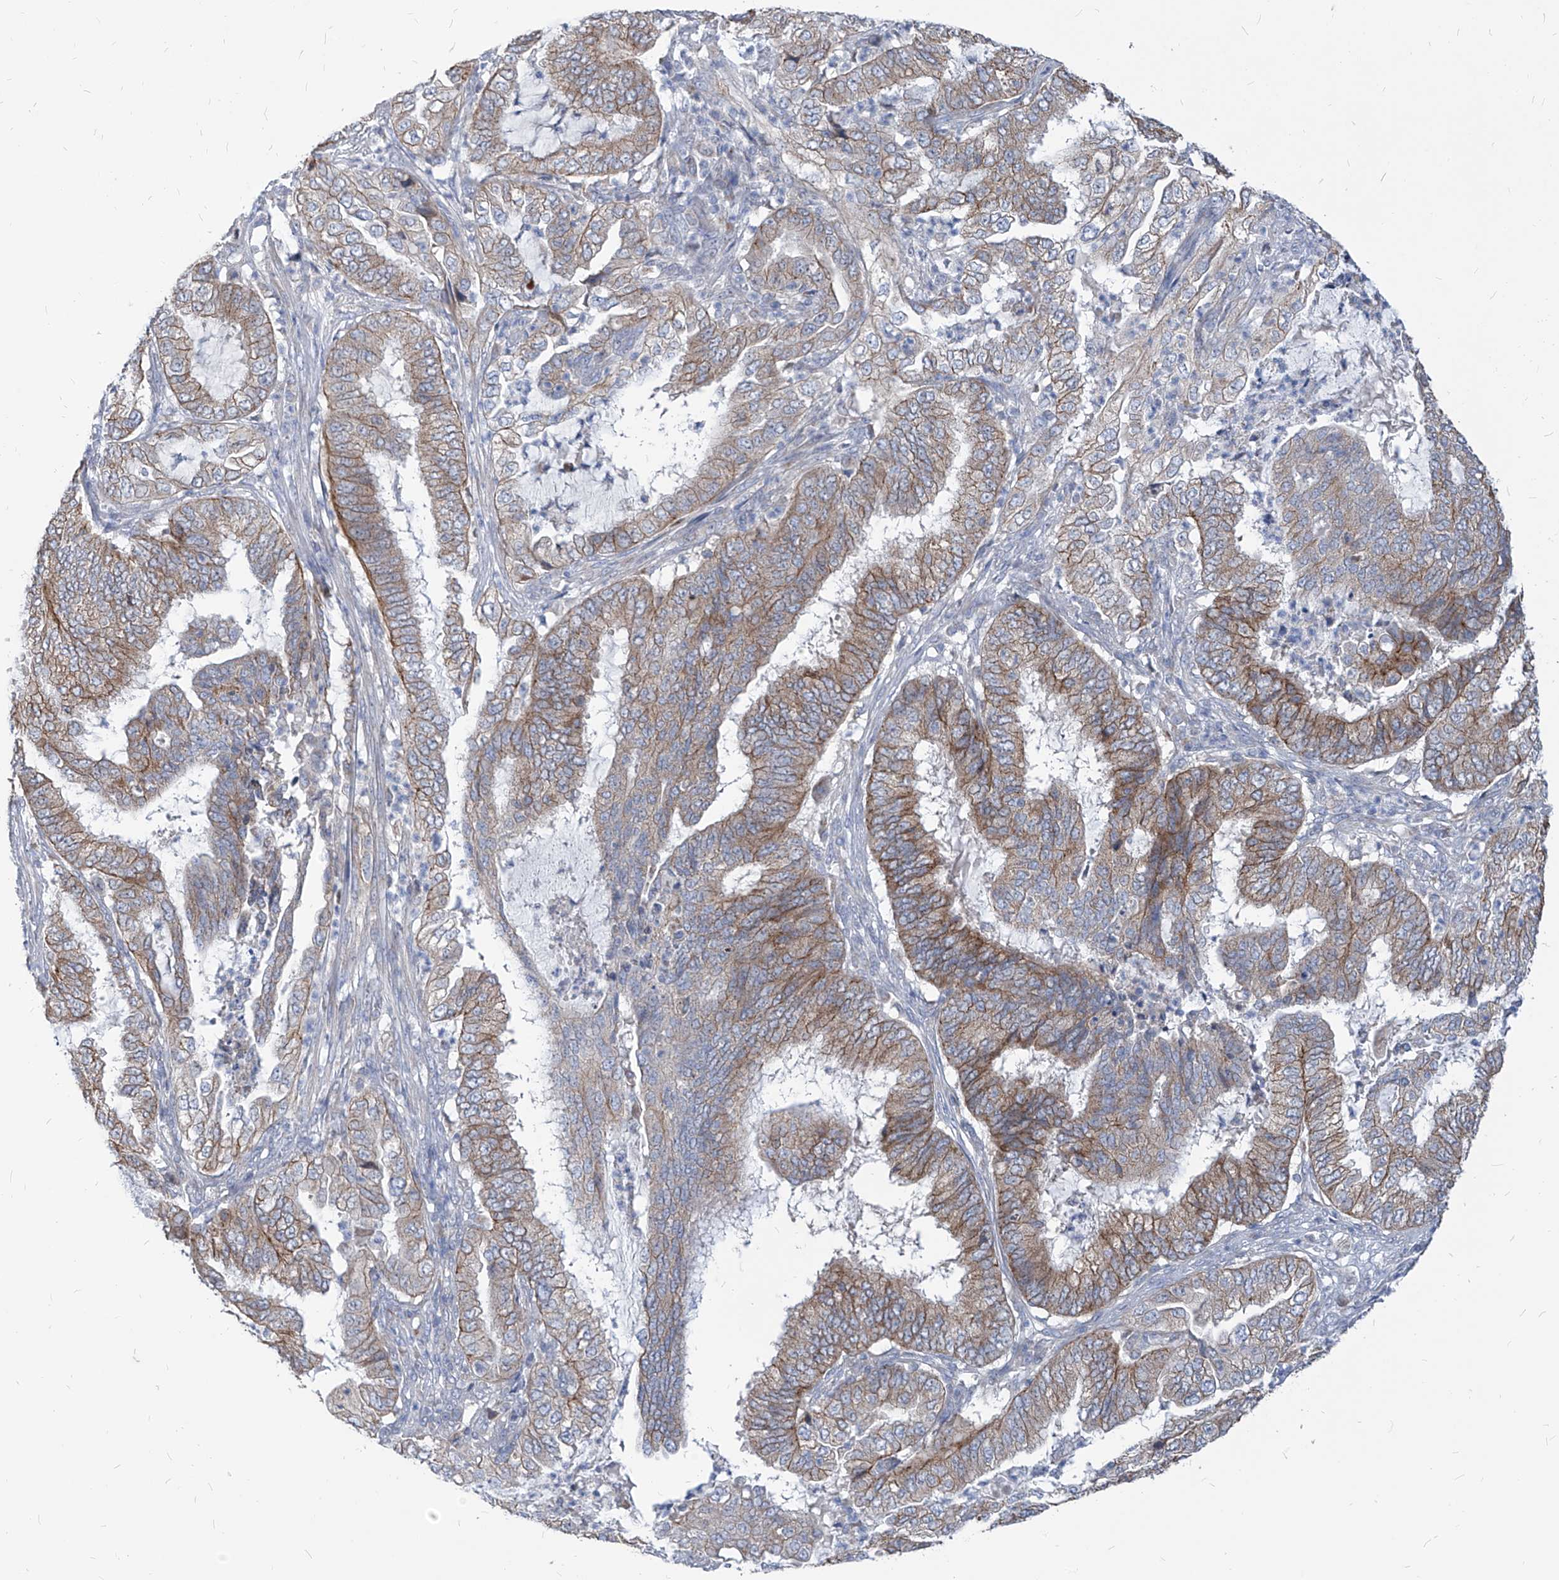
{"staining": {"intensity": "moderate", "quantity": ">75%", "location": "cytoplasmic/membranous"}, "tissue": "endometrial cancer", "cell_type": "Tumor cells", "image_type": "cancer", "snomed": [{"axis": "morphology", "description": "Adenocarcinoma, NOS"}, {"axis": "topography", "description": "Endometrium"}], "caption": "IHC image of neoplastic tissue: endometrial cancer stained using immunohistochemistry exhibits medium levels of moderate protein expression localized specifically in the cytoplasmic/membranous of tumor cells, appearing as a cytoplasmic/membranous brown color.", "gene": "AGPS", "patient": {"sex": "female", "age": 51}}